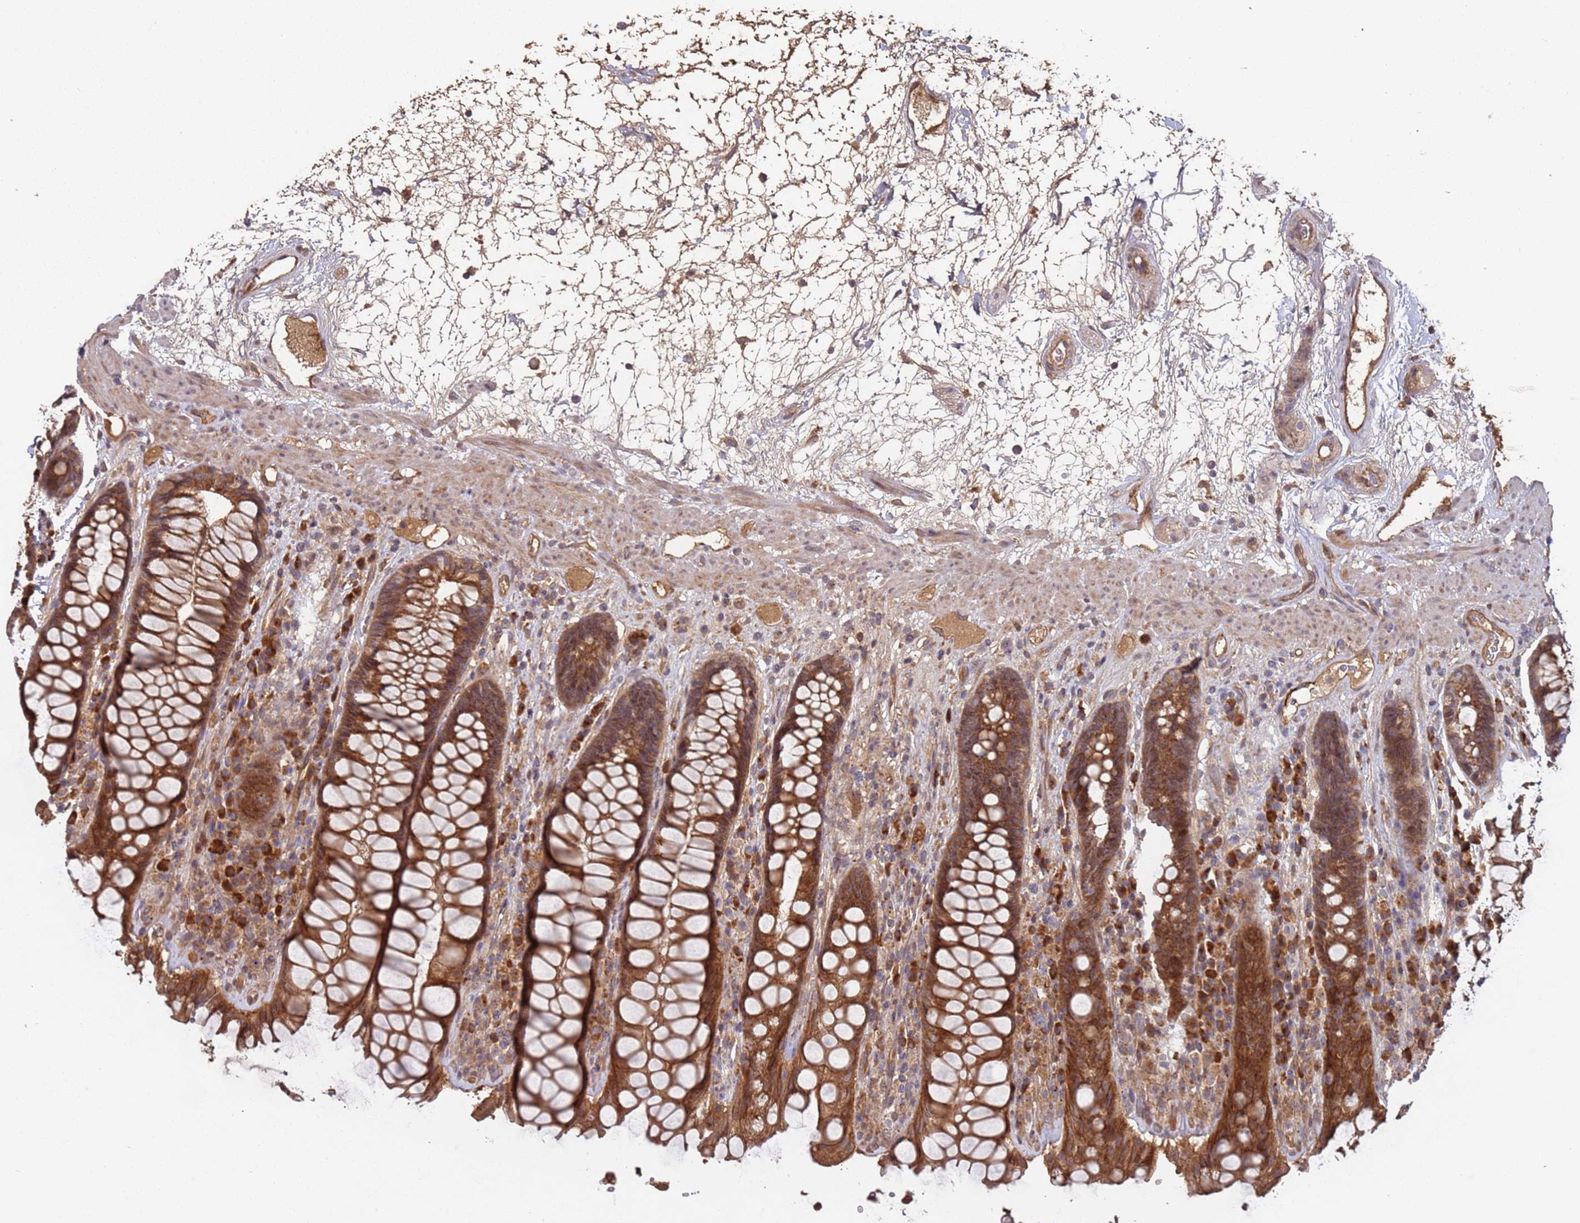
{"staining": {"intensity": "strong", "quantity": ">75%", "location": "cytoplasmic/membranous"}, "tissue": "rectum", "cell_type": "Glandular cells", "image_type": "normal", "snomed": [{"axis": "morphology", "description": "Normal tissue, NOS"}, {"axis": "topography", "description": "Rectum"}], "caption": "Immunohistochemistry micrograph of normal rectum: human rectum stained using immunohistochemistry (IHC) displays high levels of strong protein expression localized specifically in the cytoplasmic/membranous of glandular cells, appearing as a cytoplasmic/membranous brown color.", "gene": "KANSL1L", "patient": {"sex": "male", "age": 64}}